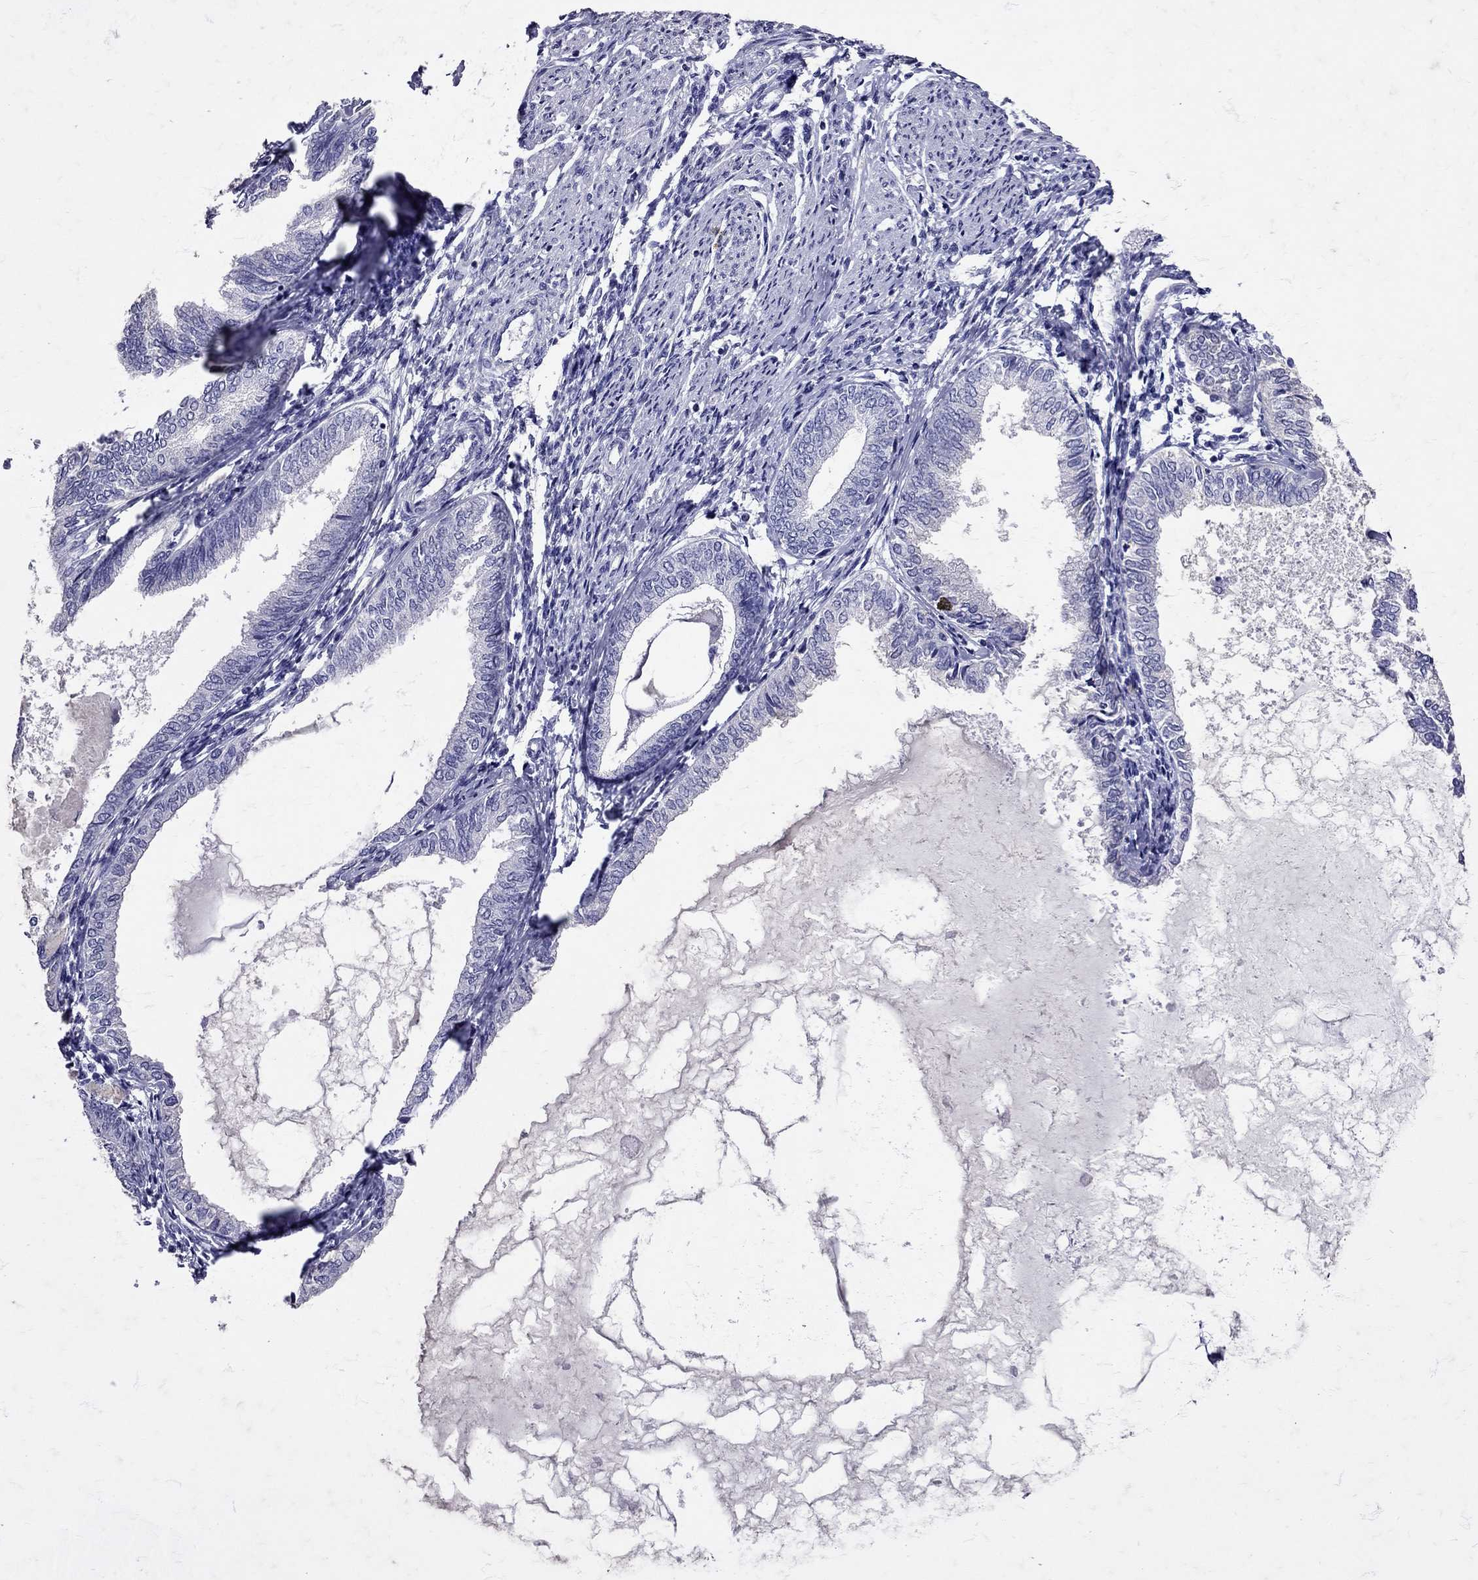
{"staining": {"intensity": "negative", "quantity": "none", "location": "none"}, "tissue": "endometrial cancer", "cell_type": "Tumor cells", "image_type": "cancer", "snomed": [{"axis": "morphology", "description": "Adenocarcinoma, NOS"}, {"axis": "topography", "description": "Endometrium"}], "caption": "An IHC image of adenocarcinoma (endometrial) is shown. There is no staining in tumor cells of adenocarcinoma (endometrial).", "gene": "SST", "patient": {"sex": "female", "age": 68}}